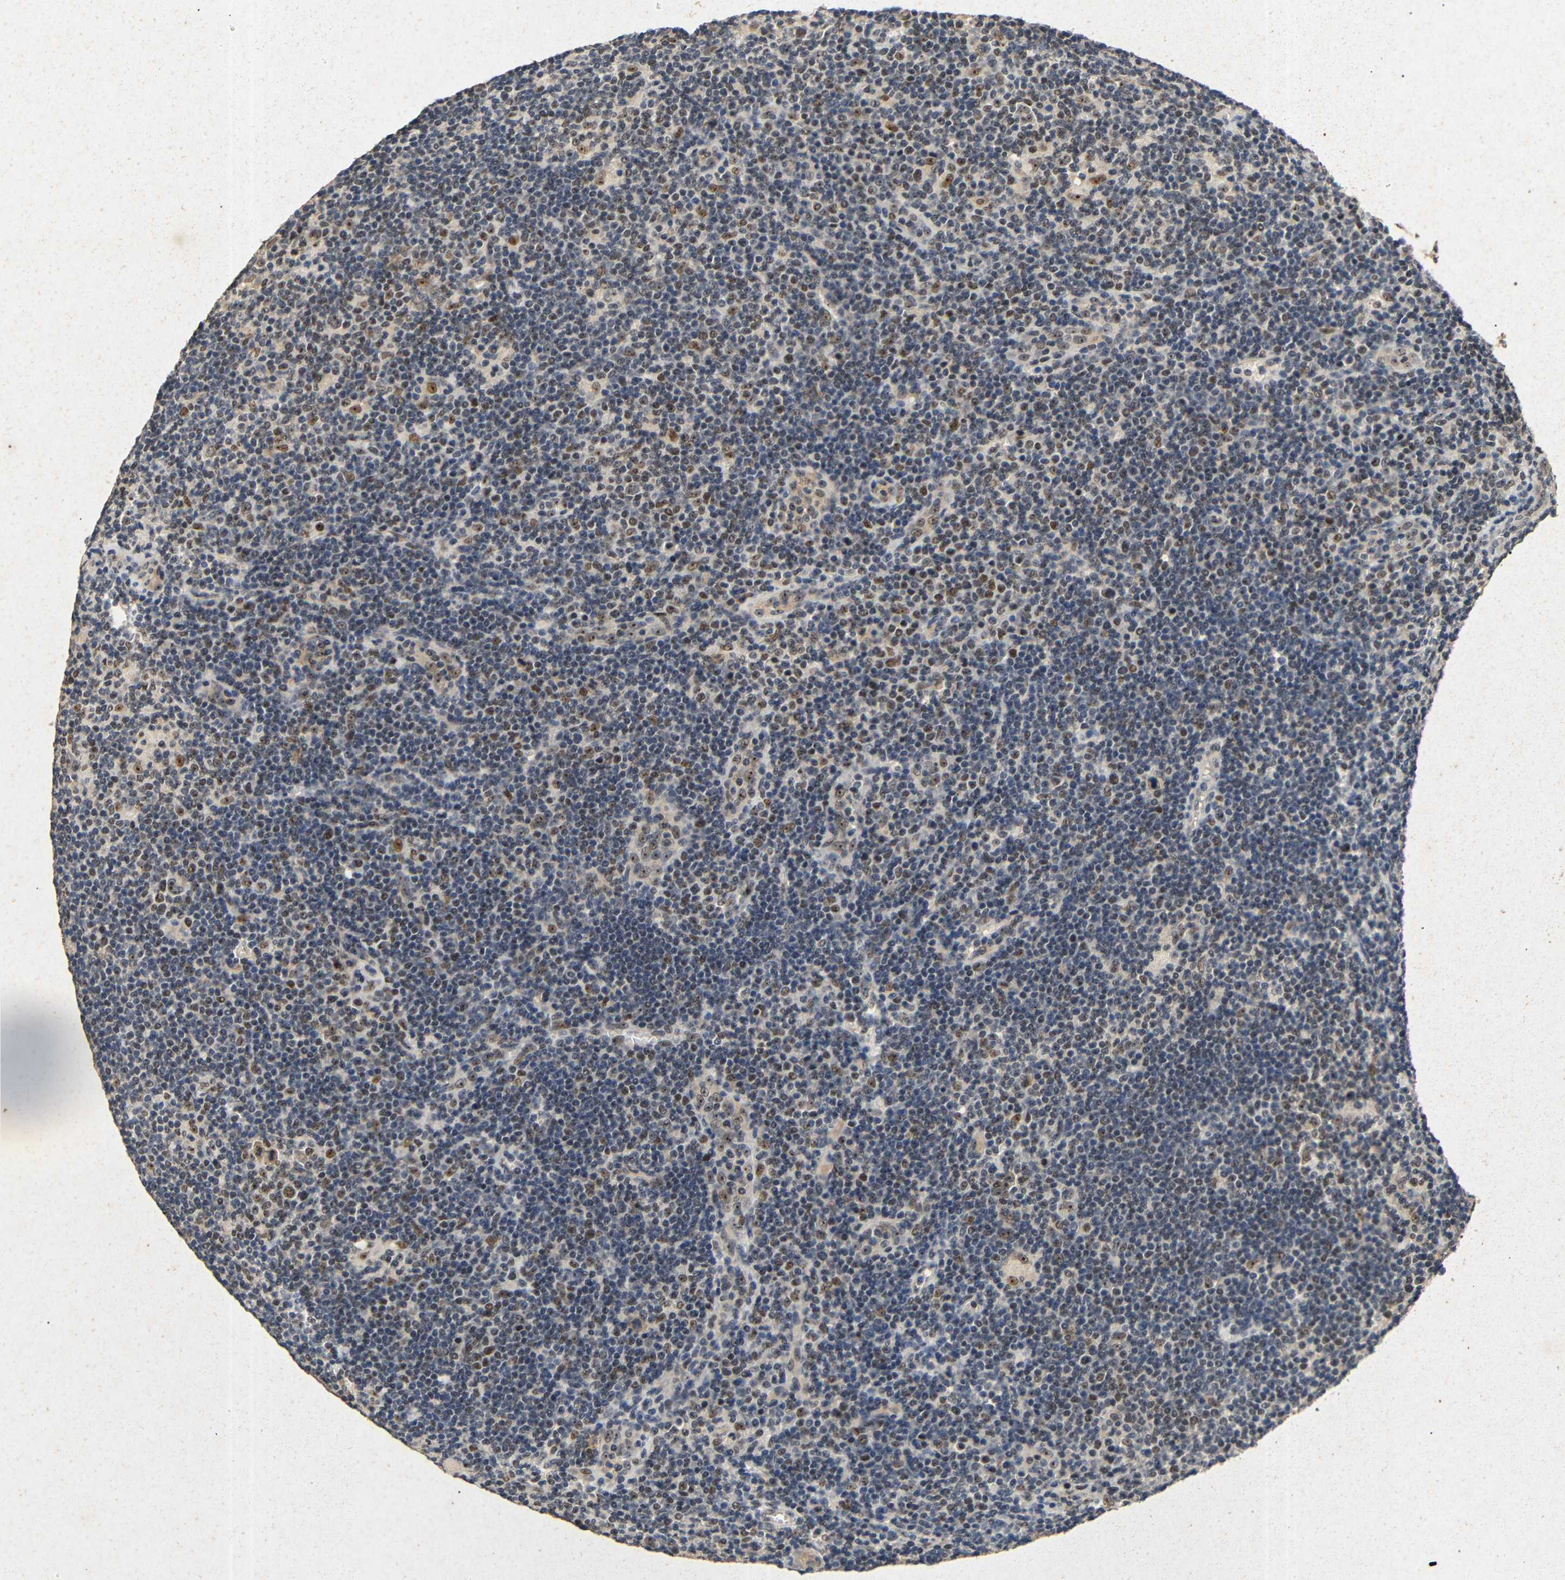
{"staining": {"intensity": "moderate", "quantity": ">75%", "location": "nuclear"}, "tissue": "lymphoma", "cell_type": "Tumor cells", "image_type": "cancer", "snomed": [{"axis": "morphology", "description": "Hodgkin's disease, NOS"}, {"axis": "topography", "description": "Lymph node"}], "caption": "Immunohistochemical staining of human lymphoma exhibits moderate nuclear protein staining in approximately >75% of tumor cells. The protein of interest is shown in brown color, while the nuclei are stained blue.", "gene": "PARN", "patient": {"sex": "female", "age": 57}}